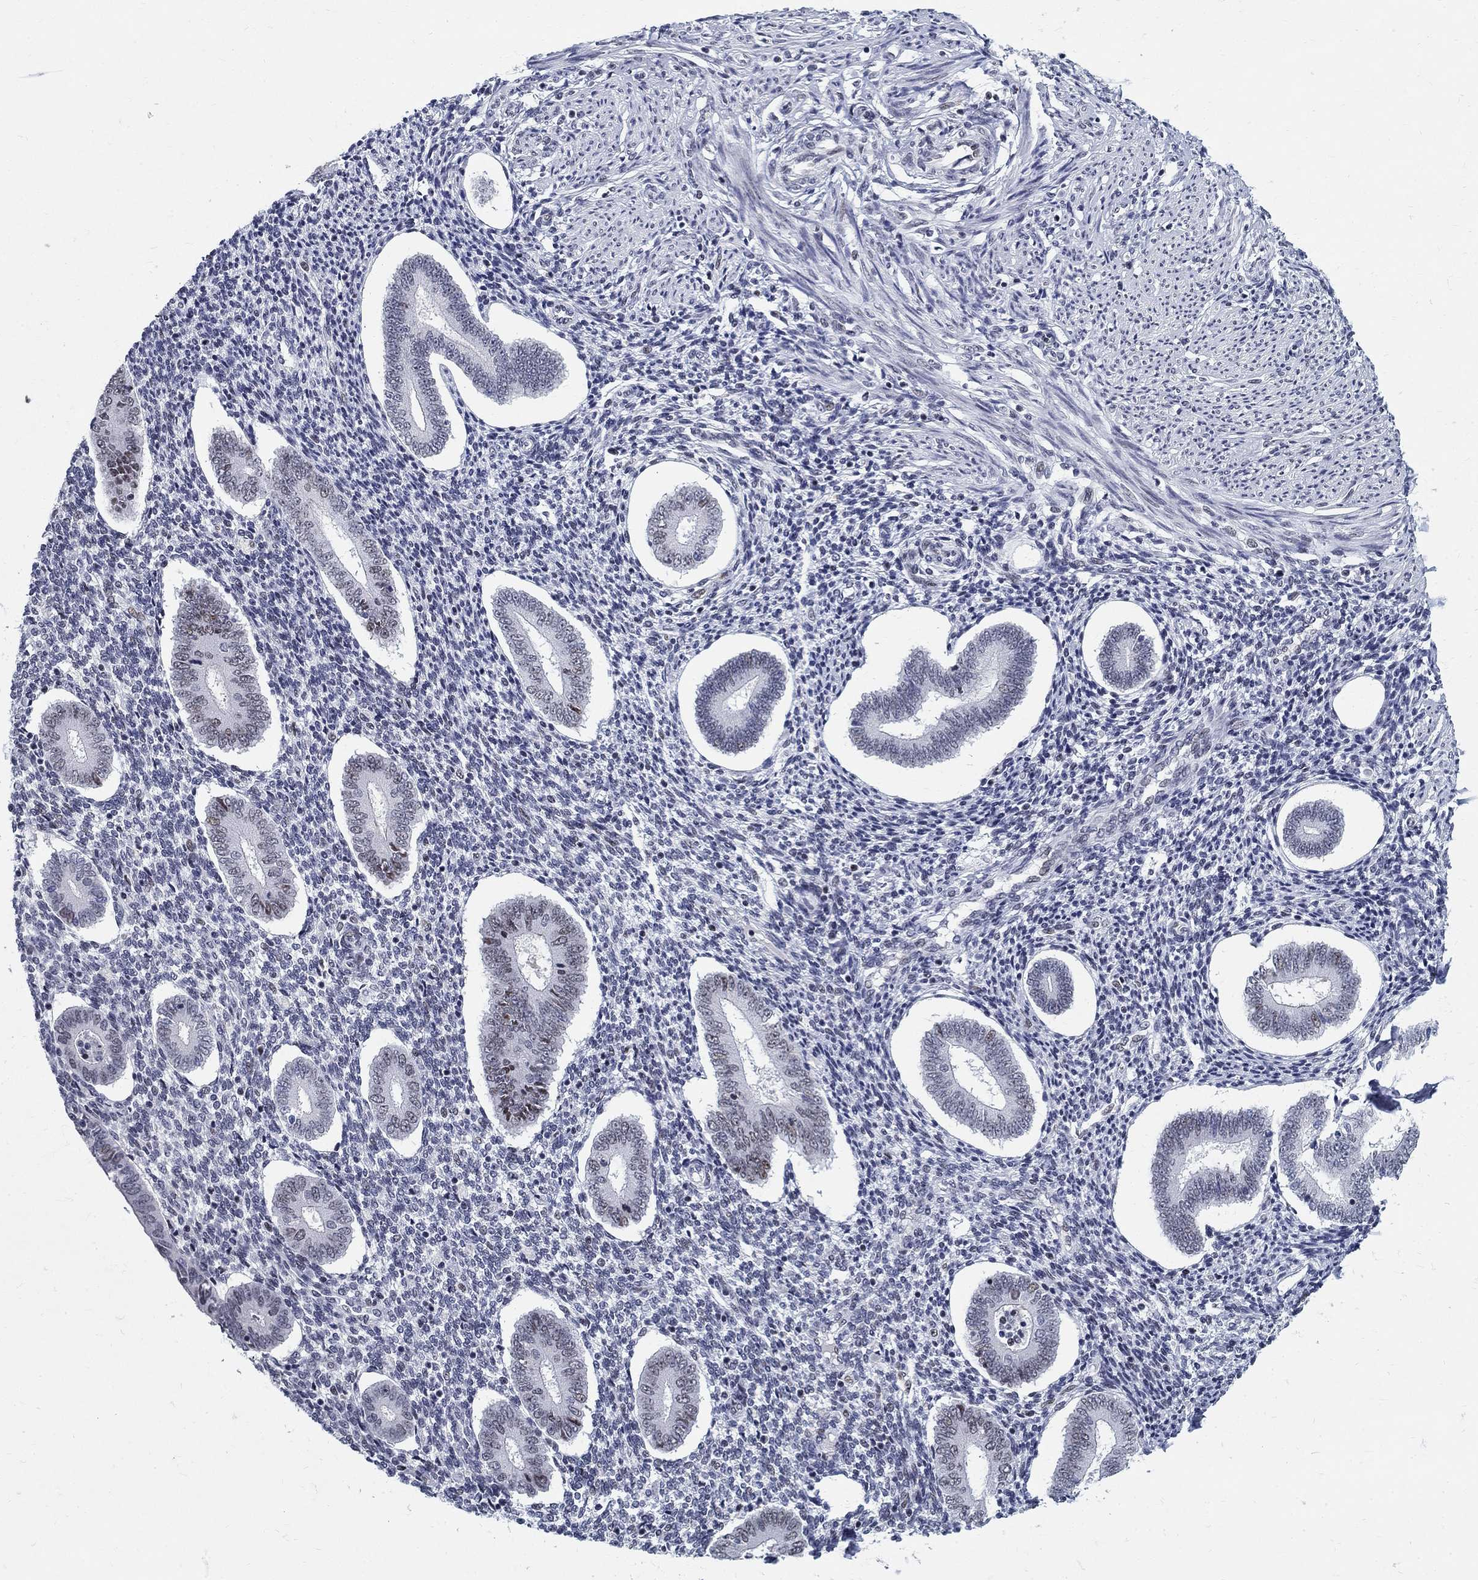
{"staining": {"intensity": "negative", "quantity": "none", "location": "none"}, "tissue": "endometrium", "cell_type": "Cells in endometrial stroma", "image_type": "normal", "snomed": [{"axis": "morphology", "description": "Normal tissue, NOS"}, {"axis": "topography", "description": "Endometrium"}], "caption": "IHC of unremarkable endometrium demonstrates no expression in cells in endometrial stroma. Brightfield microscopy of immunohistochemistry (IHC) stained with DAB (3,3'-diaminobenzidine) (brown) and hematoxylin (blue), captured at high magnification.", "gene": "BHLHE22", "patient": {"sex": "female", "age": 40}}